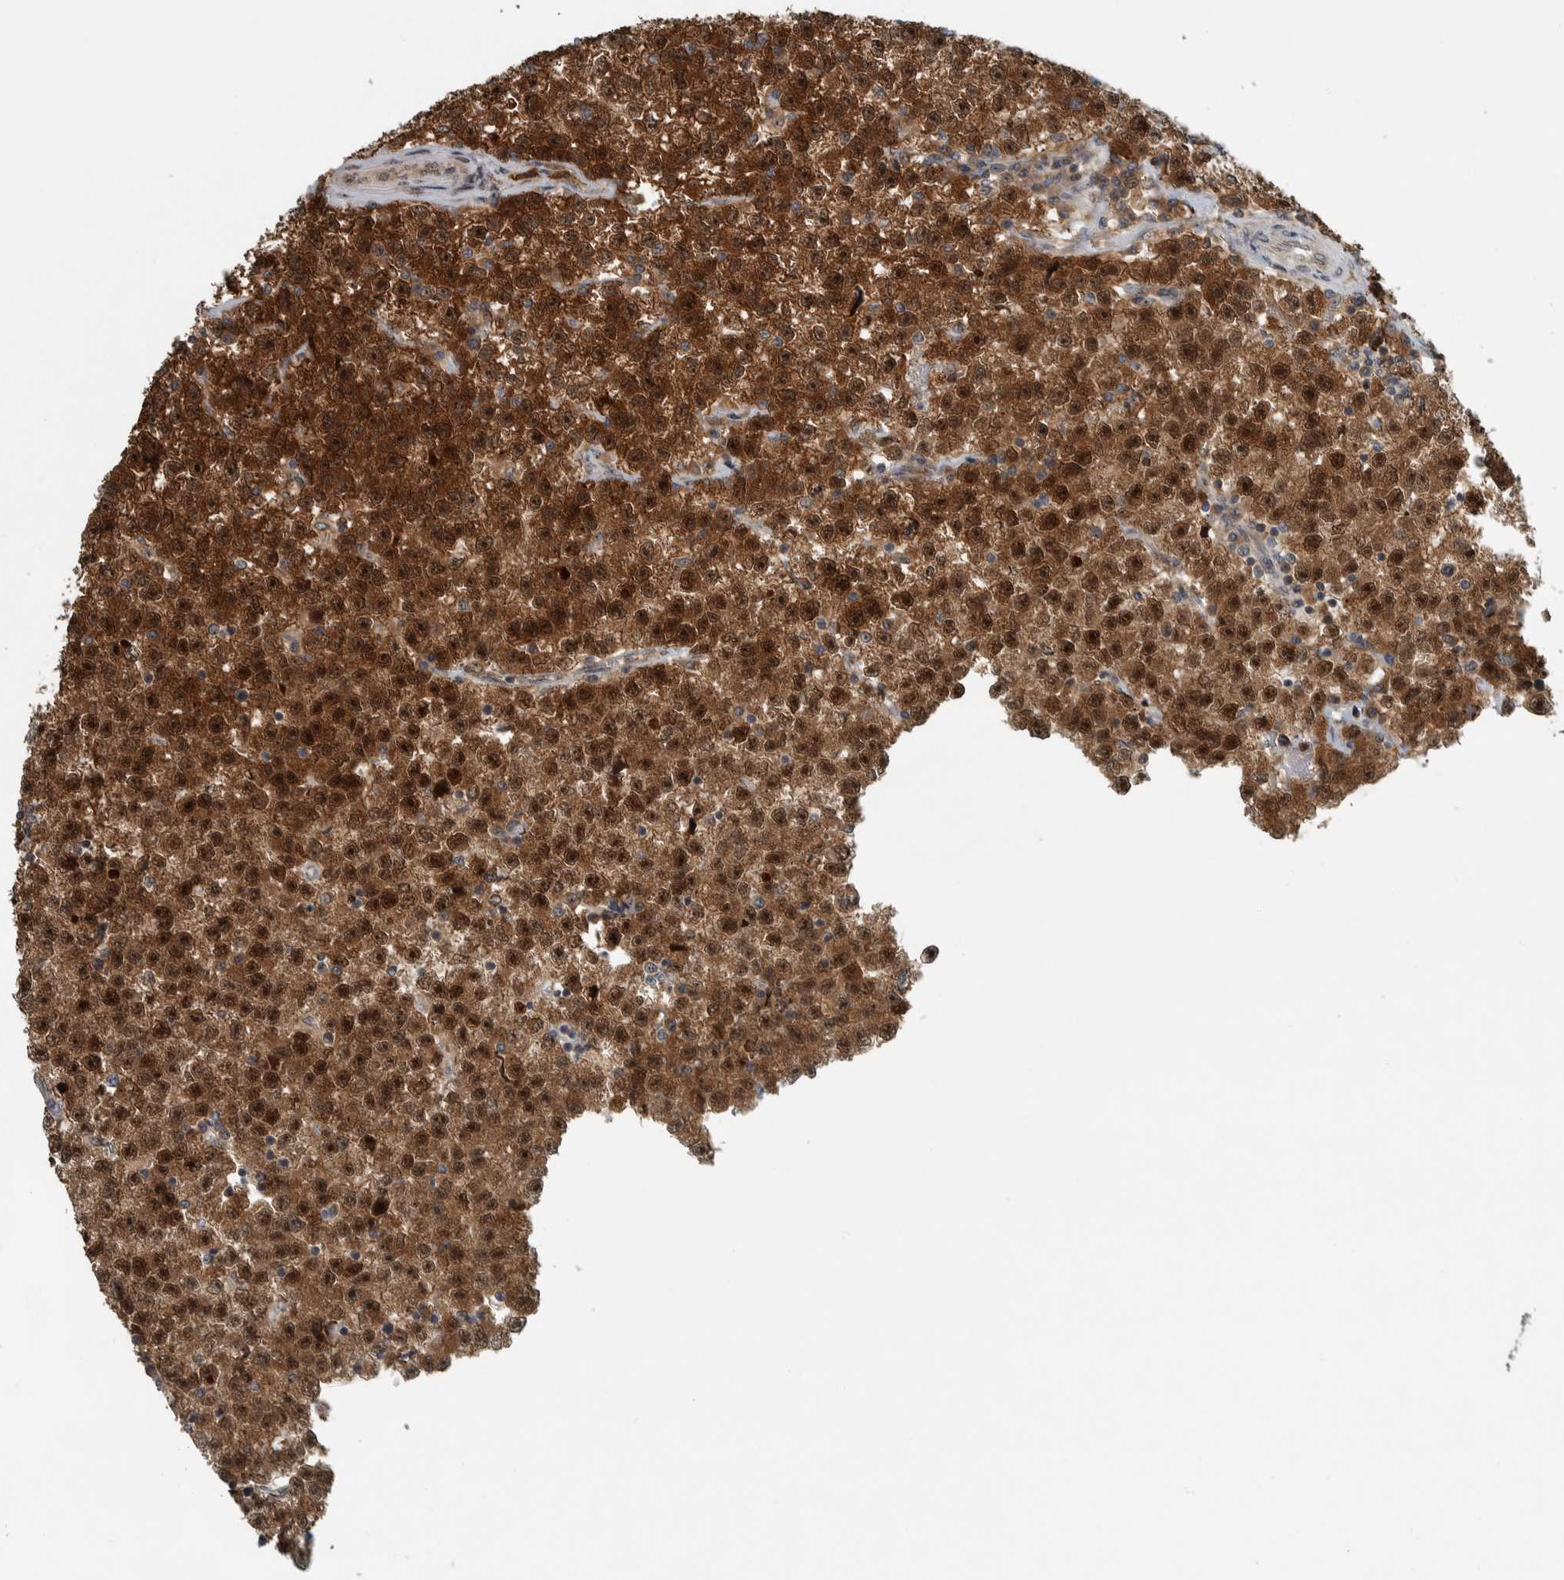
{"staining": {"intensity": "strong", "quantity": ">75%", "location": "cytoplasmic/membranous,nuclear"}, "tissue": "testis cancer", "cell_type": "Tumor cells", "image_type": "cancer", "snomed": [{"axis": "morphology", "description": "Seminoma, NOS"}, {"axis": "topography", "description": "Testis"}], "caption": "Immunohistochemistry micrograph of human testis cancer stained for a protein (brown), which exhibits high levels of strong cytoplasmic/membranous and nuclear expression in about >75% of tumor cells.", "gene": "XPO5", "patient": {"sex": "male", "age": 22}}